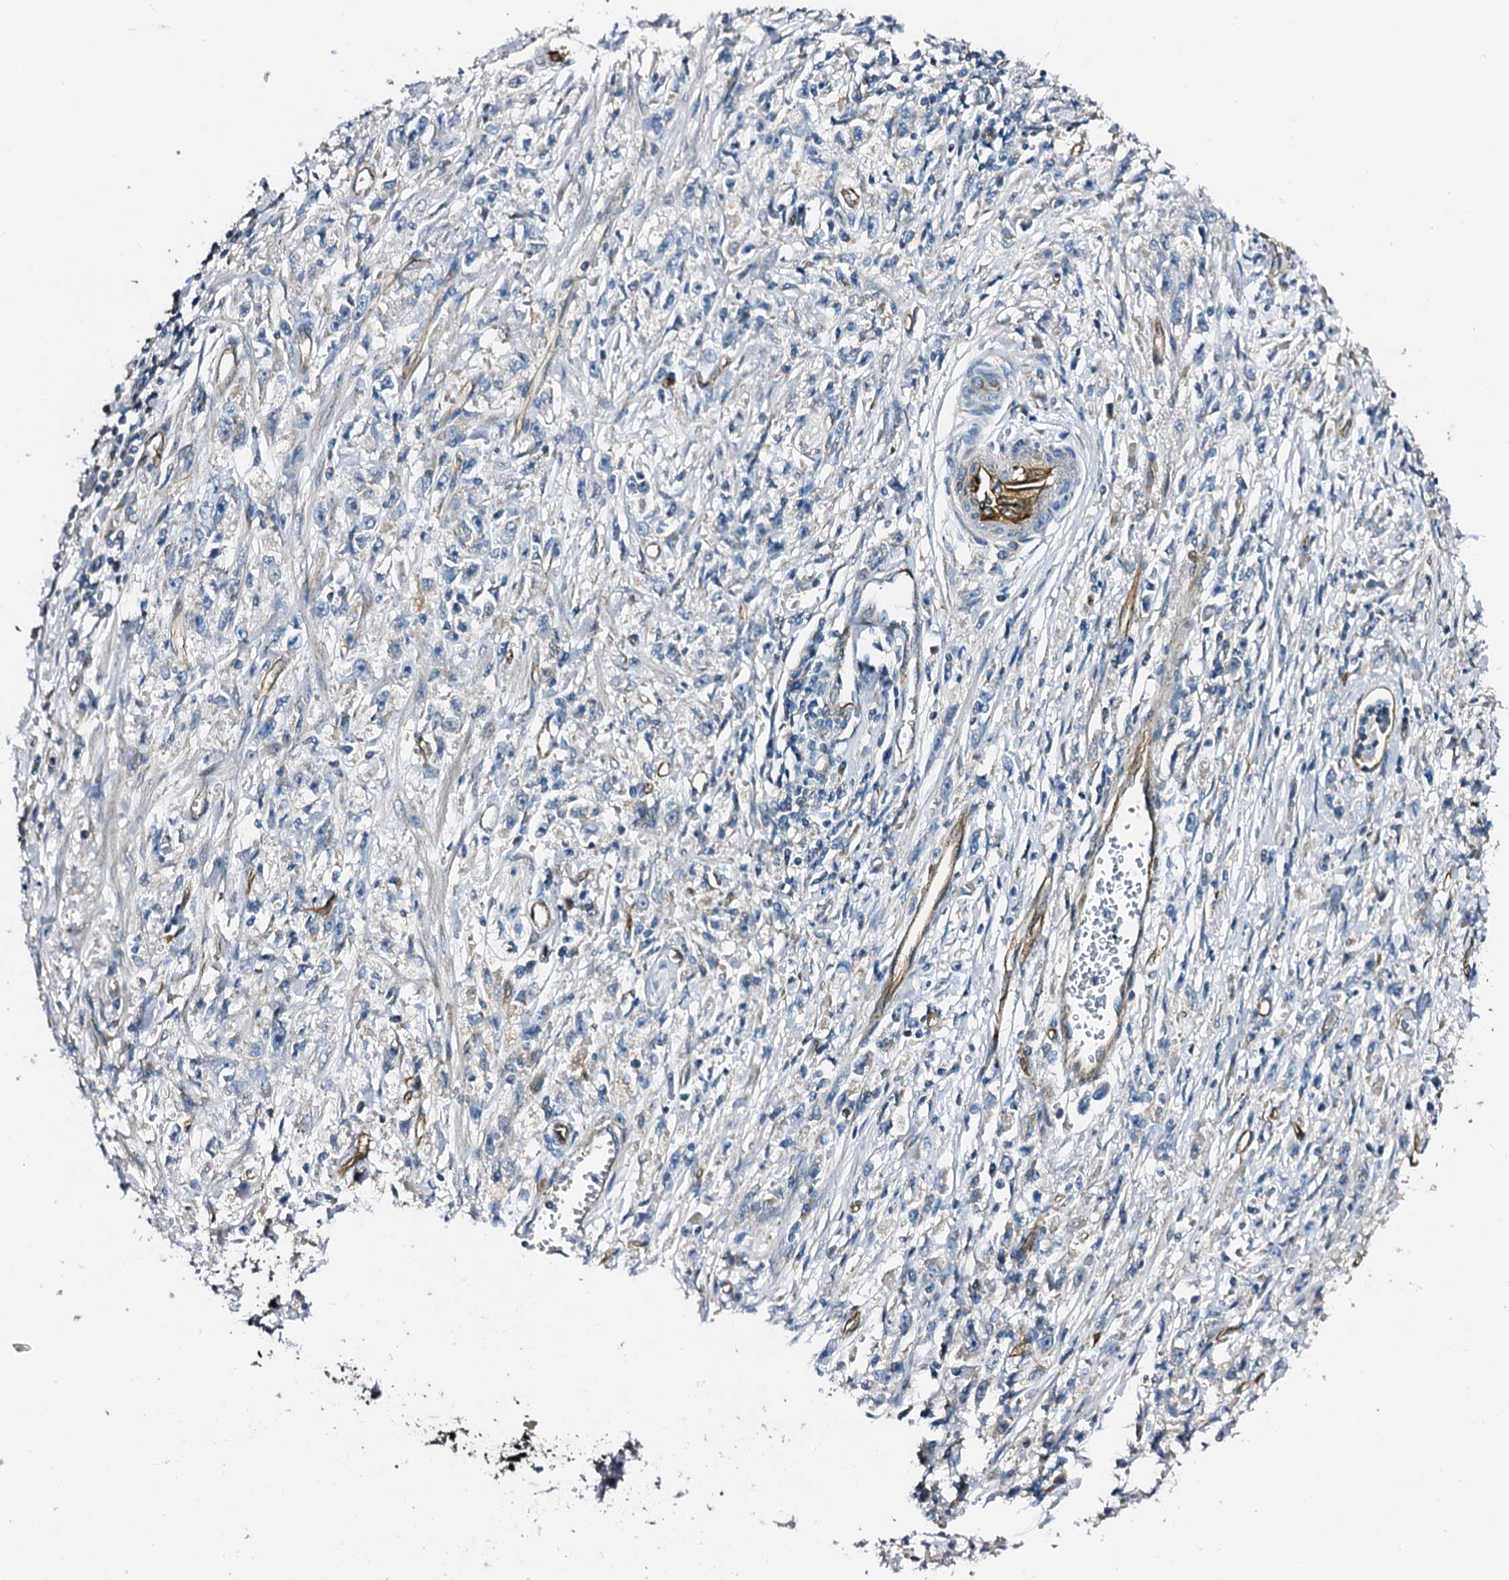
{"staining": {"intensity": "negative", "quantity": "none", "location": "none"}, "tissue": "stomach cancer", "cell_type": "Tumor cells", "image_type": "cancer", "snomed": [{"axis": "morphology", "description": "Adenocarcinoma, NOS"}, {"axis": "topography", "description": "Stomach"}], "caption": "A histopathology image of human adenocarcinoma (stomach) is negative for staining in tumor cells.", "gene": "DBX1", "patient": {"sex": "female", "age": 59}}